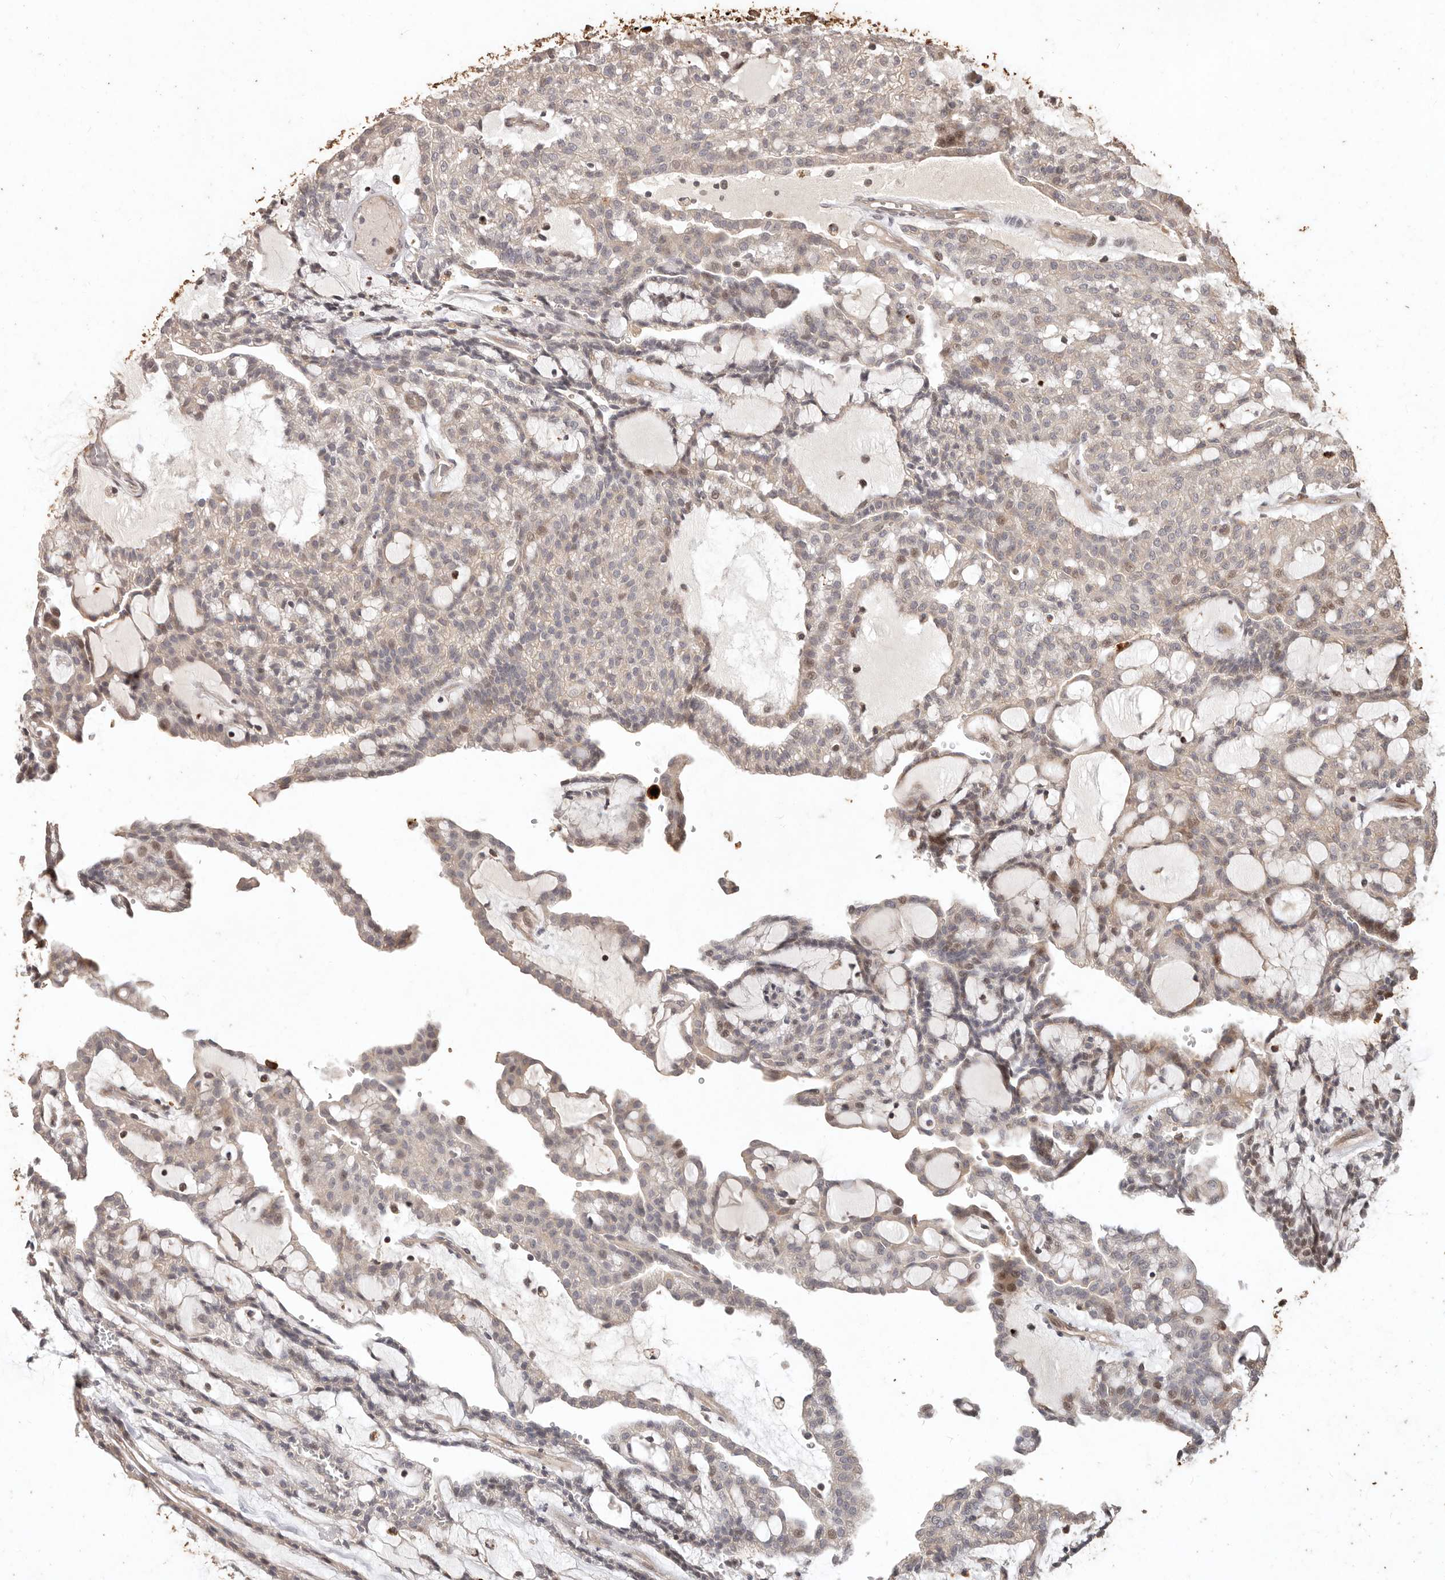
{"staining": {"intensity": "weak", "quantity": "<25%", "location": "cytoplasmic/membranous"}, "tissue": "renal cancer", "cell_type": "Tumor cells", "image_type": "cancer", "snomed": [{"axis": "morphology", "description": "Adenocarcinoma, NOS"}, {"axis": "topography", "description": "Kidney"}], "caption": "An image of renal cancer (adenocarcinoma) stained for a protein exhibits no brown staining in tumor cells. Brightfield microscopy of immunohistochemistry (IHC) stained with DAB (brown) and hematoxylin (blue), captured at high magnification.", "gene": "KIF9", "patient": {"sex": "male", "age": 63}}